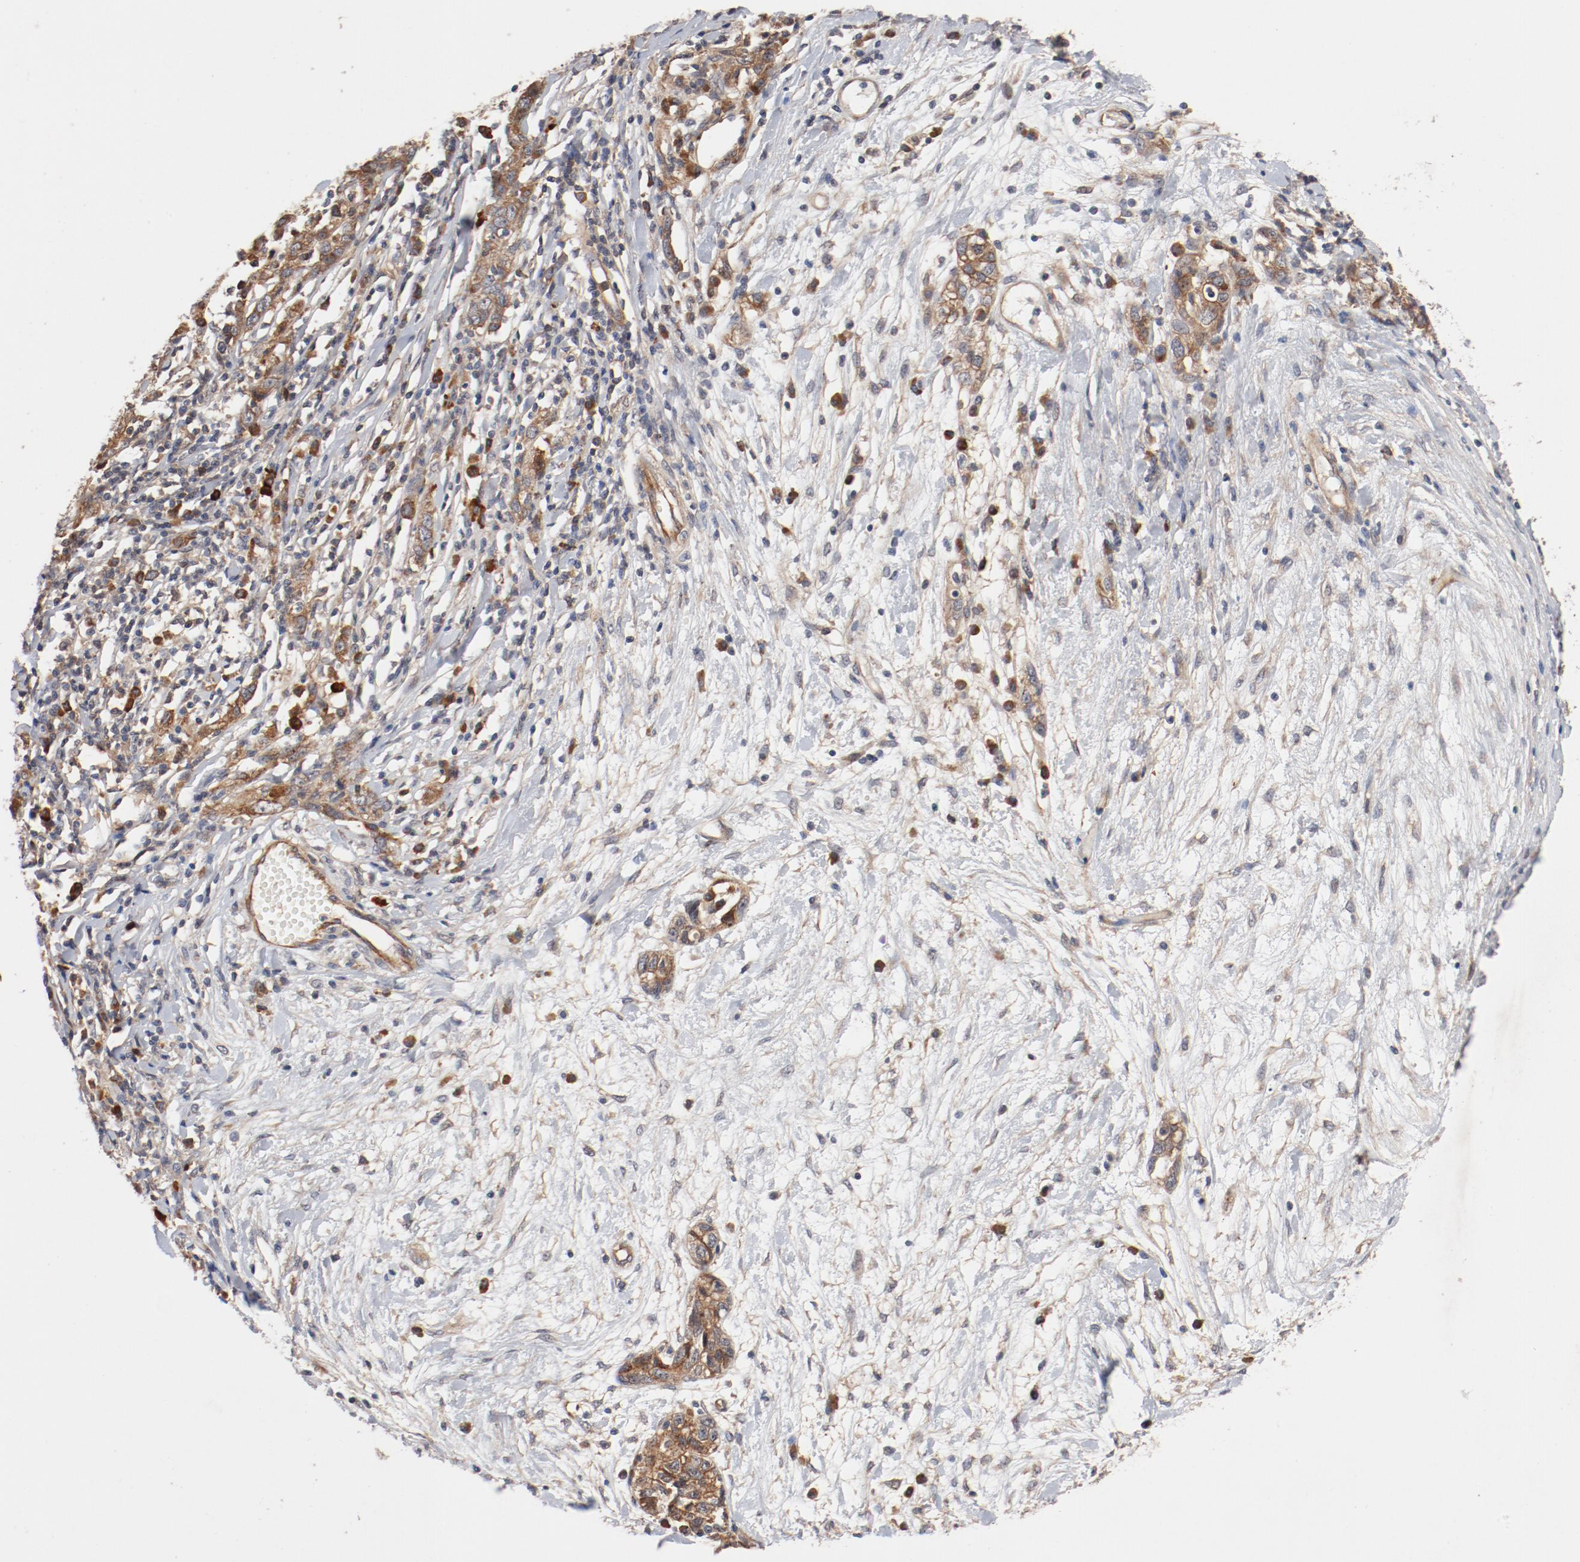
{"staining": {"intensity": "moderate", "quantity": ">75%", "location": "cytoplasmic/membranous"}, "tissue": "ovarian cancer", "cell_type": "Tumor cells", "image_type": "cancer", "snomed": [{"axis": "morphology", "description": "Cystadenocarcinoma, serous, NOS"}, {"axis": "topography", "description": "Ovary"}], "caption": "Immunohistochemical staining of ovarian serous cystadenocarcinoma demonstrates medium levels of moderate cytoplasmic/membranous protein positivity in about >75% of tumor cells.", "gene": "PITPNM2", "patient": {"sex": "female", "age": 71}}